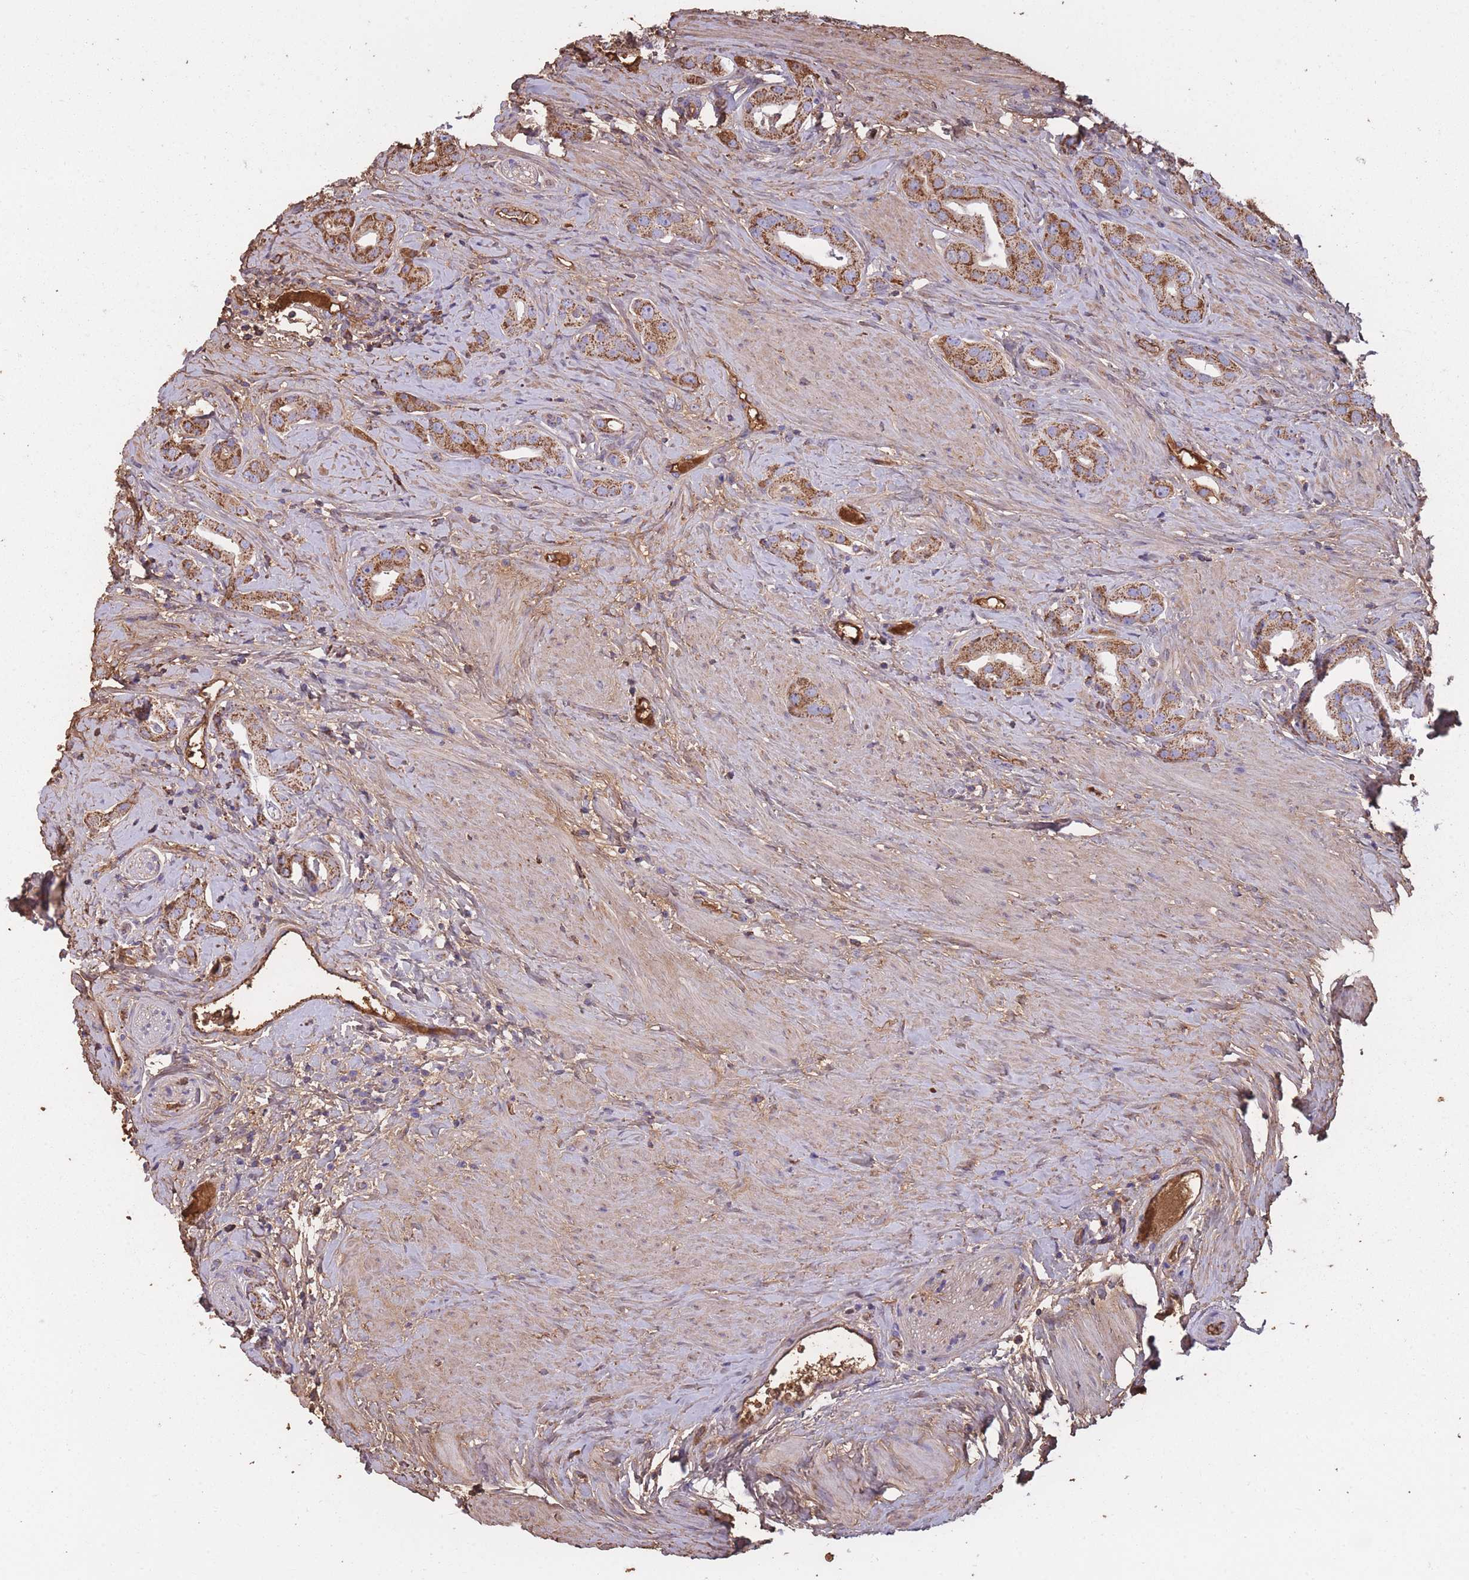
{"staining": {"intensity": "moderate", "quantity": ">75%", "location": "cytoplasmic/membranous"}, "tissue": "prostate cancer", "cell_type": "Tumor cells", "image_type": "cancer", "snomed": [{"axis": "morphology", "description": "Adenocarcinoma, High grade"}, {"axis": "topography", "description": "Prostate"}], "caption": "Prostate cancer (adenocarcinoma (high-grade)) was stained to show a protein in brown. There is medium levels of moderate cytoplasmic/membranous positivity in approximately >75% of tumor cells.", "gene": "KAT2A", "patient": {"sex": "male", "age": 63}}